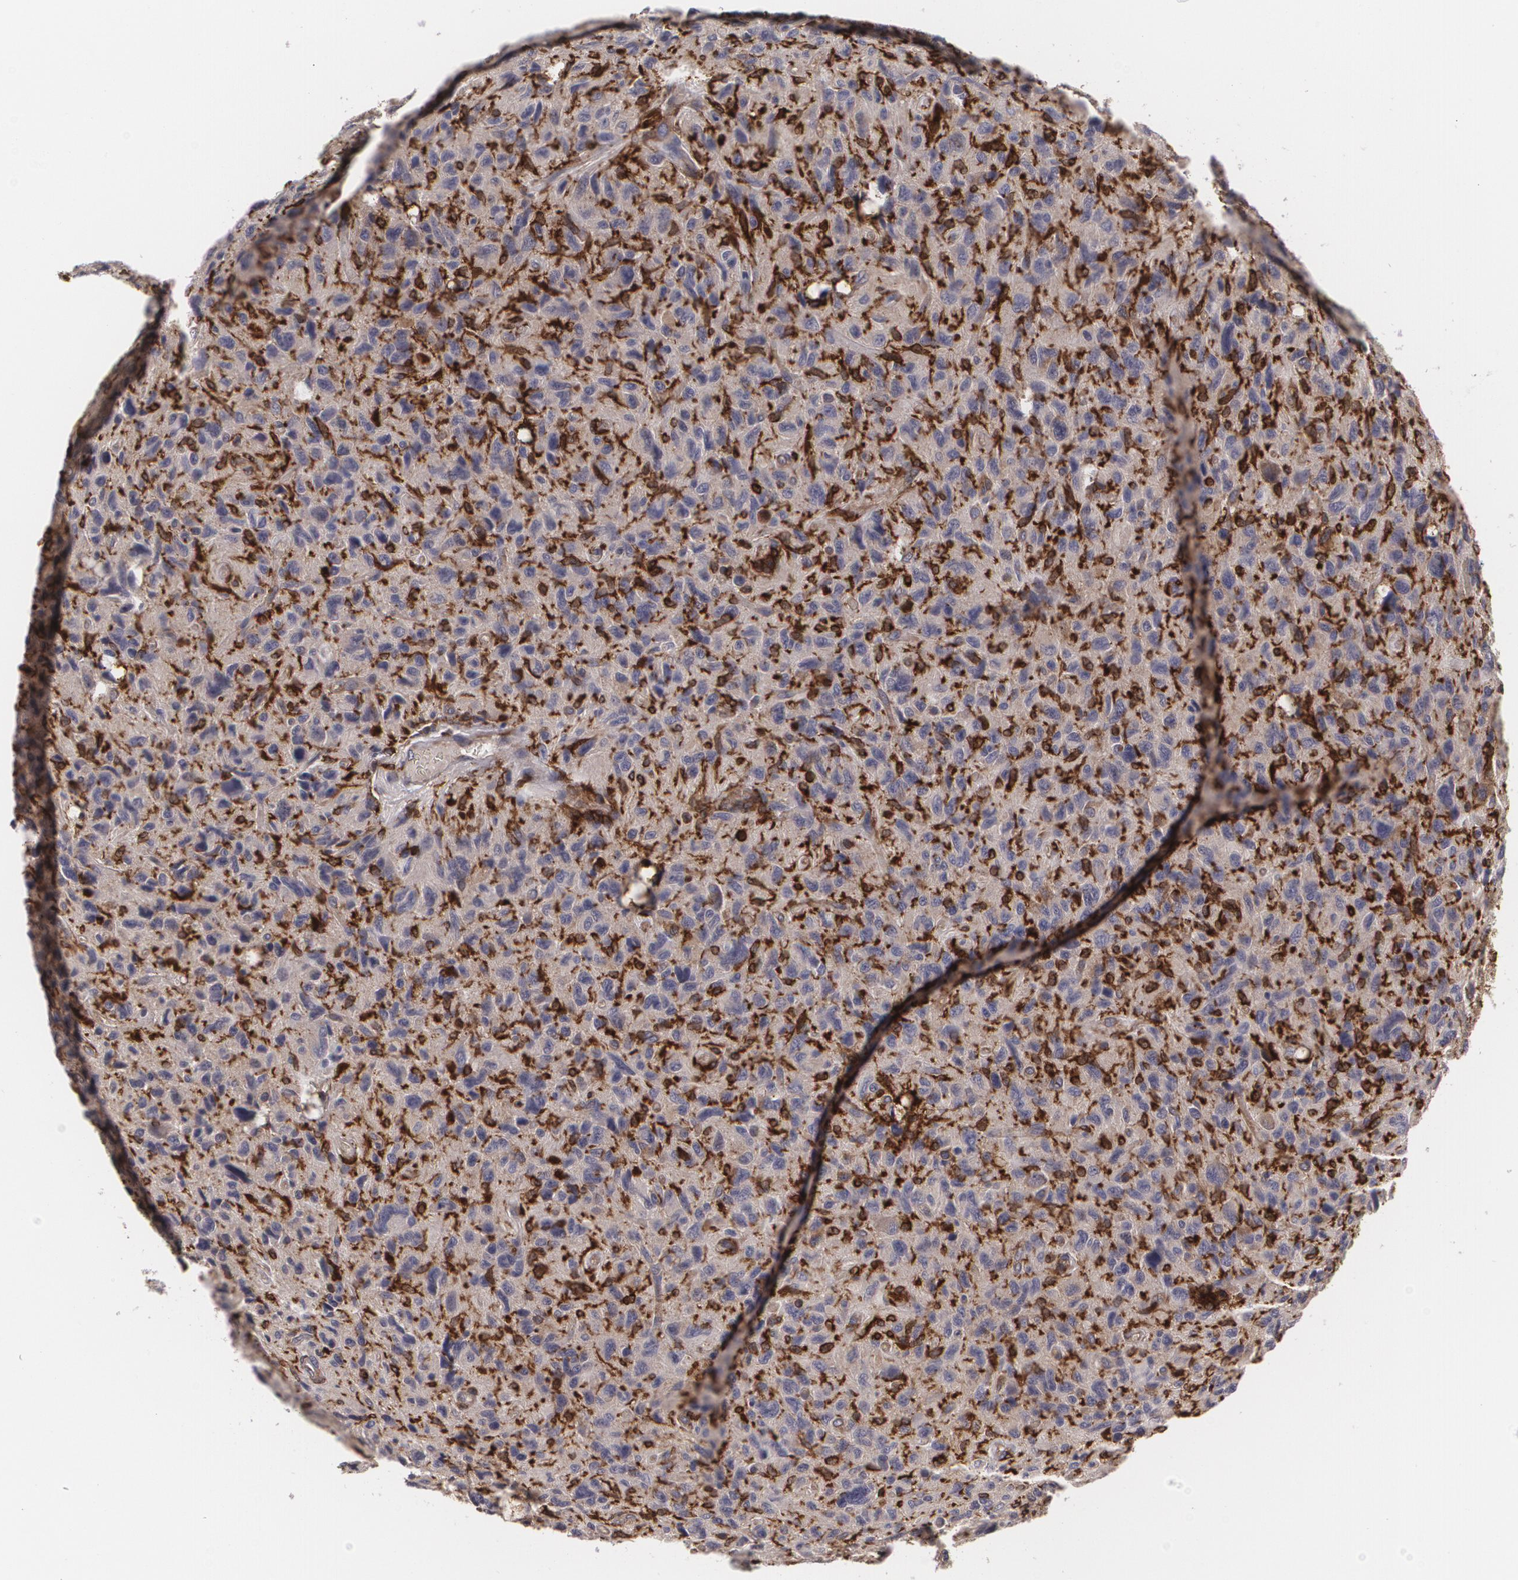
{"staining": {"intensity": "strong", "quantity": "25%-75%", "location": "cytoplasmic/membranous"}, "tissue": "glioma", "cell_type": "Tumor cells", "image_type": "cancer", "snomed": [{"axis": "morphology", "description": "Glioma, malignant, High grade"}, {"axis": "topography", "description": "Brain"}], "caption": "Protein expression by immunohistochemistry (IHC) shows strong cytoplasmic/membranous expression in about 25%-75% of tumor cells in malignant high-grade glioma. The staining is performed using DAB brown chromogen to label protein expression. The nuclei are counter-stained blue using hematoxylin.", "gene": "BIN1", "patient": {"sex": "female", "age": 60}}